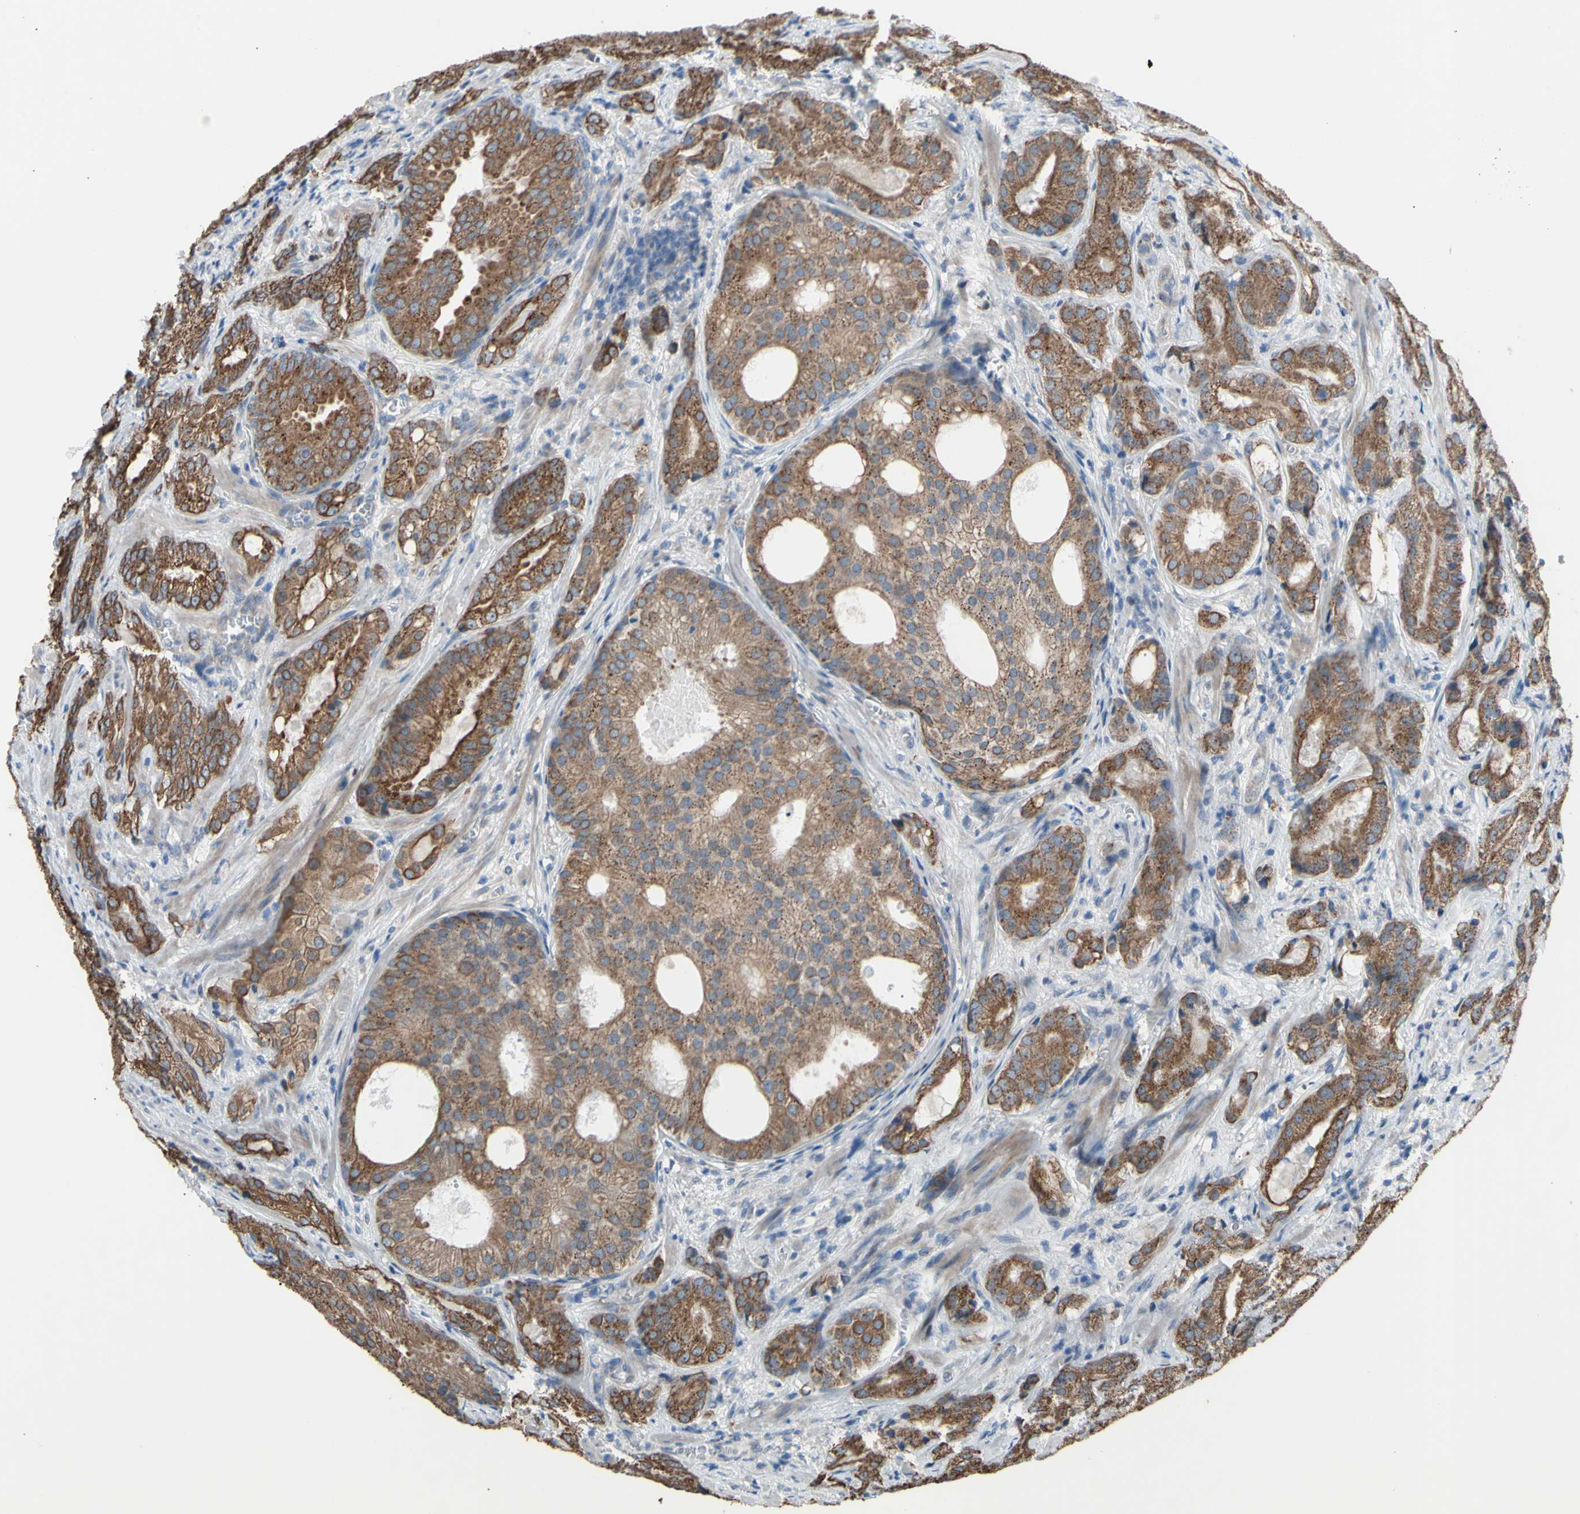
{"staining": {"intensity": "moderate", "quantity": ">75%", "location": "cytoplasmic/membranous"}, "tissue": "prostate cancer", "cell_type": "Tumor cells", "image_type": "cancer", "snomed": [{"axis": "morphology", "description": "Adenocarcinoma, High grade"}, {"axis": "topography", "description": "Prostate"}], "caption": "Moderate cytoplasmic/membranous staining is seen in about >75% of tumor cells in high-grade adenocarcinoma (prostate).", "gene": "GRAMD2B", "patient": {"sex": "male", "age": 64}}